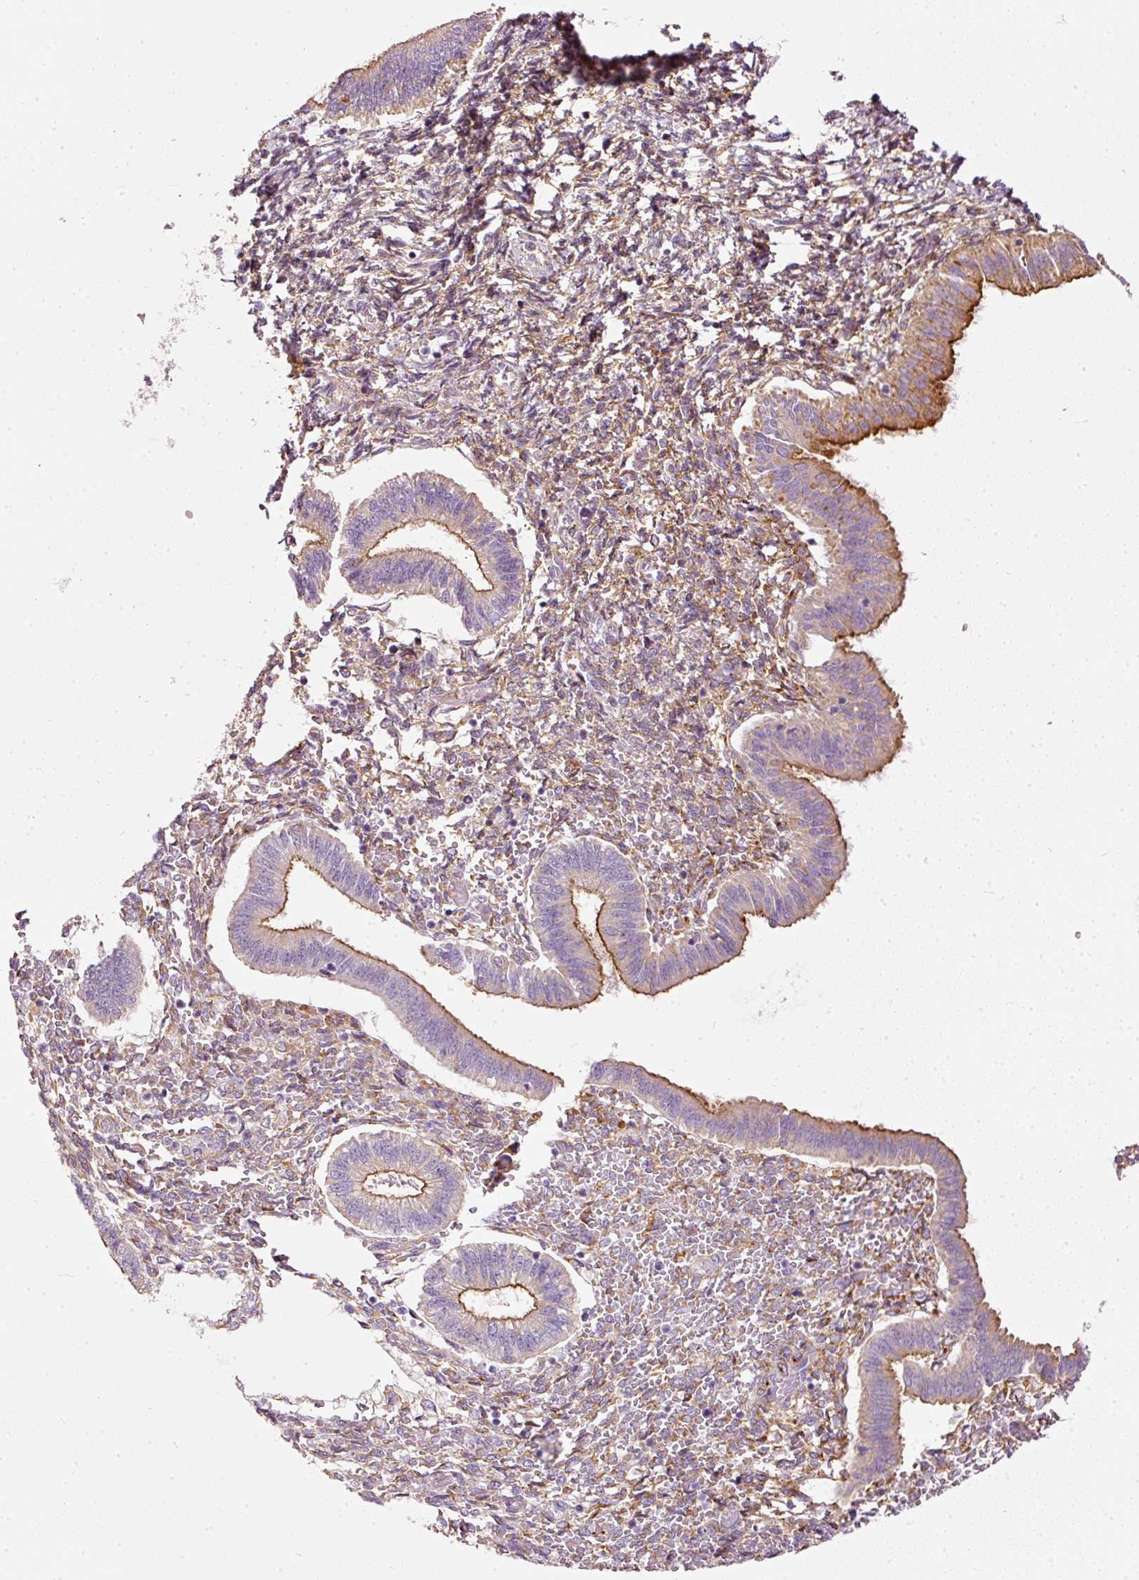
{"staining": {"intensity": "moderate", "quantity": "25%-75%", "location": "cytoplasmic/membranous"}, "tissue": "endometrium", "cell_type": "Cells in endometrial stroma", "image_type": "normal", "snomed": [{"axis": "morphology", "description": "Normal tissue, NOS"}, {"axis": "topography", "description": "Endometrium"}], "caption": "A brown stain labels moderate cytoplasmic/membranous staining of a protein in cells in endometrial stroma of unremarkable human endometrium. (DAB IHC, brown staining for protein, blue staining for nuclei).", "gene": "PAQR9", "patient": {"sex": "female", "age": 25}}